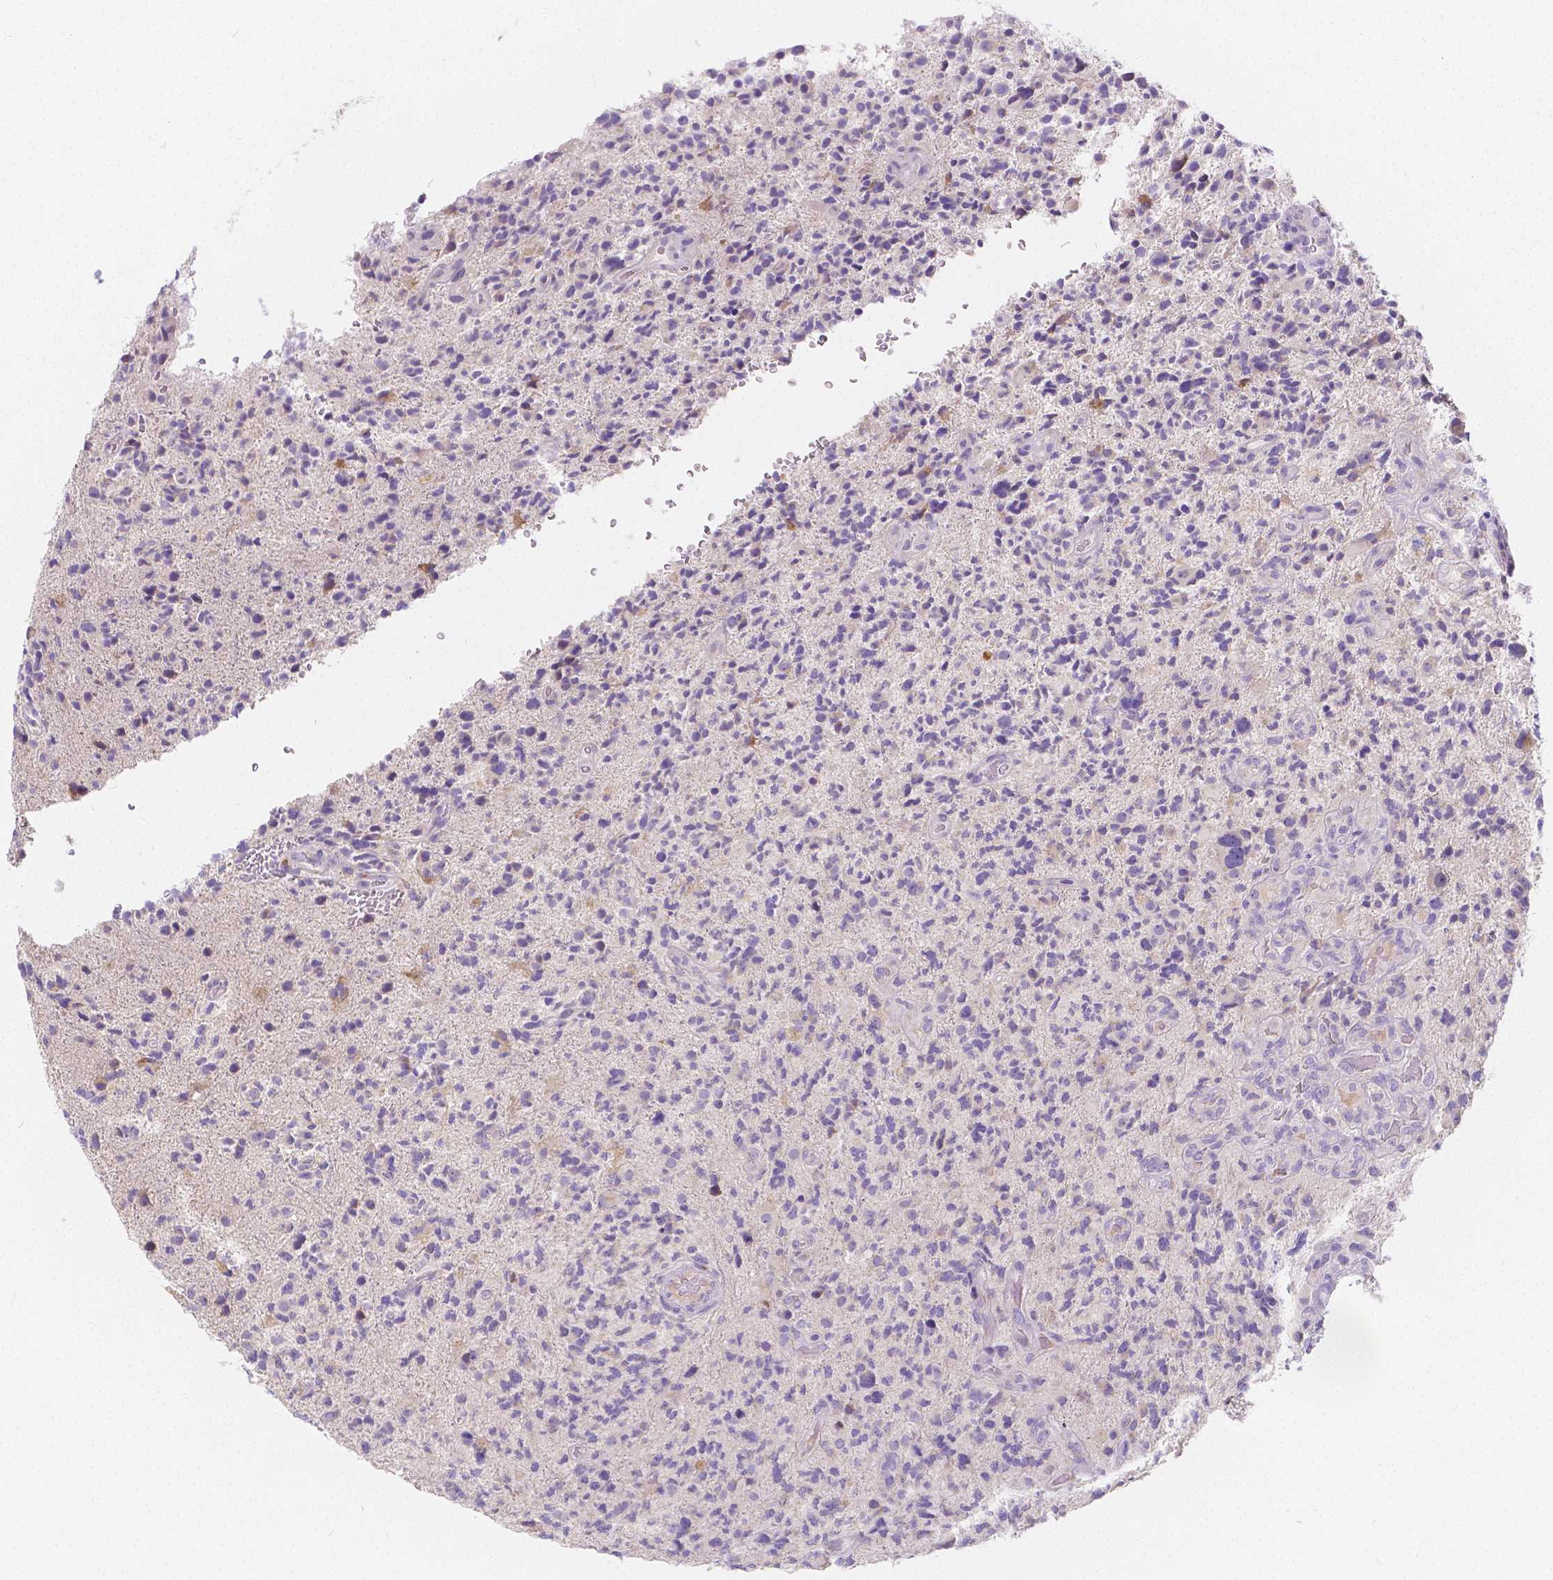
{"staining": {"intensity": "negative", "quantity": "none", "location": "none"}, "tissue": "glioma", "cell_type": "Tumor cells", "image_type": "cancer", "snomed": [{"axis": "morphology", "description": "Glioma, malignant, High grade"}, {"axis": "topography", "description": "Brain"}], "caption": "Immunohistochemistry of human malignant glioma (high-grade) demonstrates no staining in tumor cells.", "gene": "RNF186", "patient": {"sex": "female", "age": 71}}